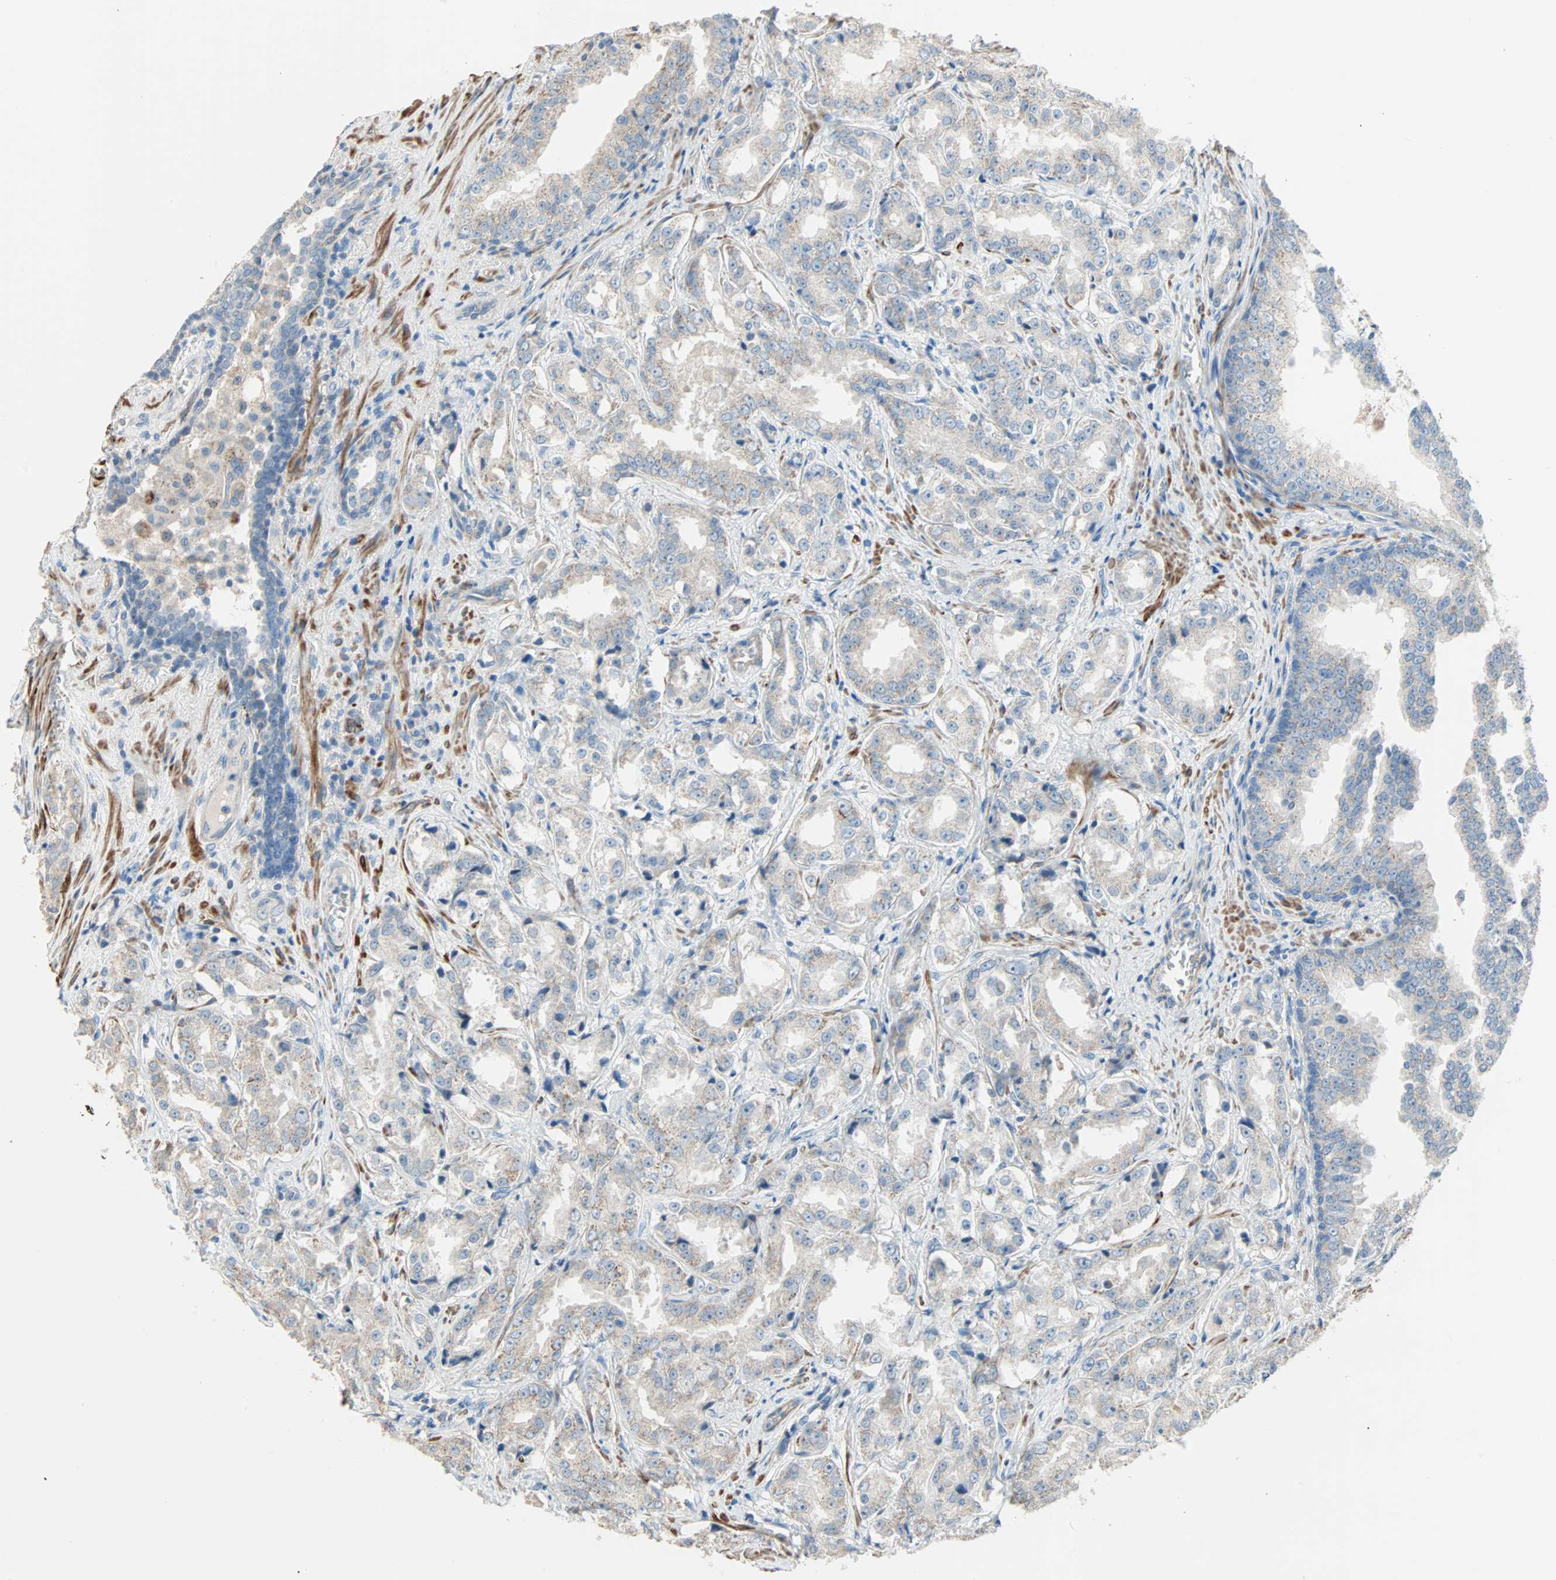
{"staining": {"intensity": "weak", "quantity": "<25%", "location": "cytoplasmic/membranous"}, "tissue": "prostate cancer", "cell_type": "Tumor cells", "image_type": "cancer", "snomed": [{"axis": "morphology", "description": "Adenocarcinoma, High grade"}, {"axis": "topography", "description": "Prostate"}], "caption": "Histopathology image shows no significant protein positivity in tumor cells of prostate cancer (adenocarcinoma (high-grade)). (DAB immunohistochemistry (IHC) with hematoxylin counter stain).", "gene": "ACVRL1", "patient": {"sex": "male", "age": 73}}